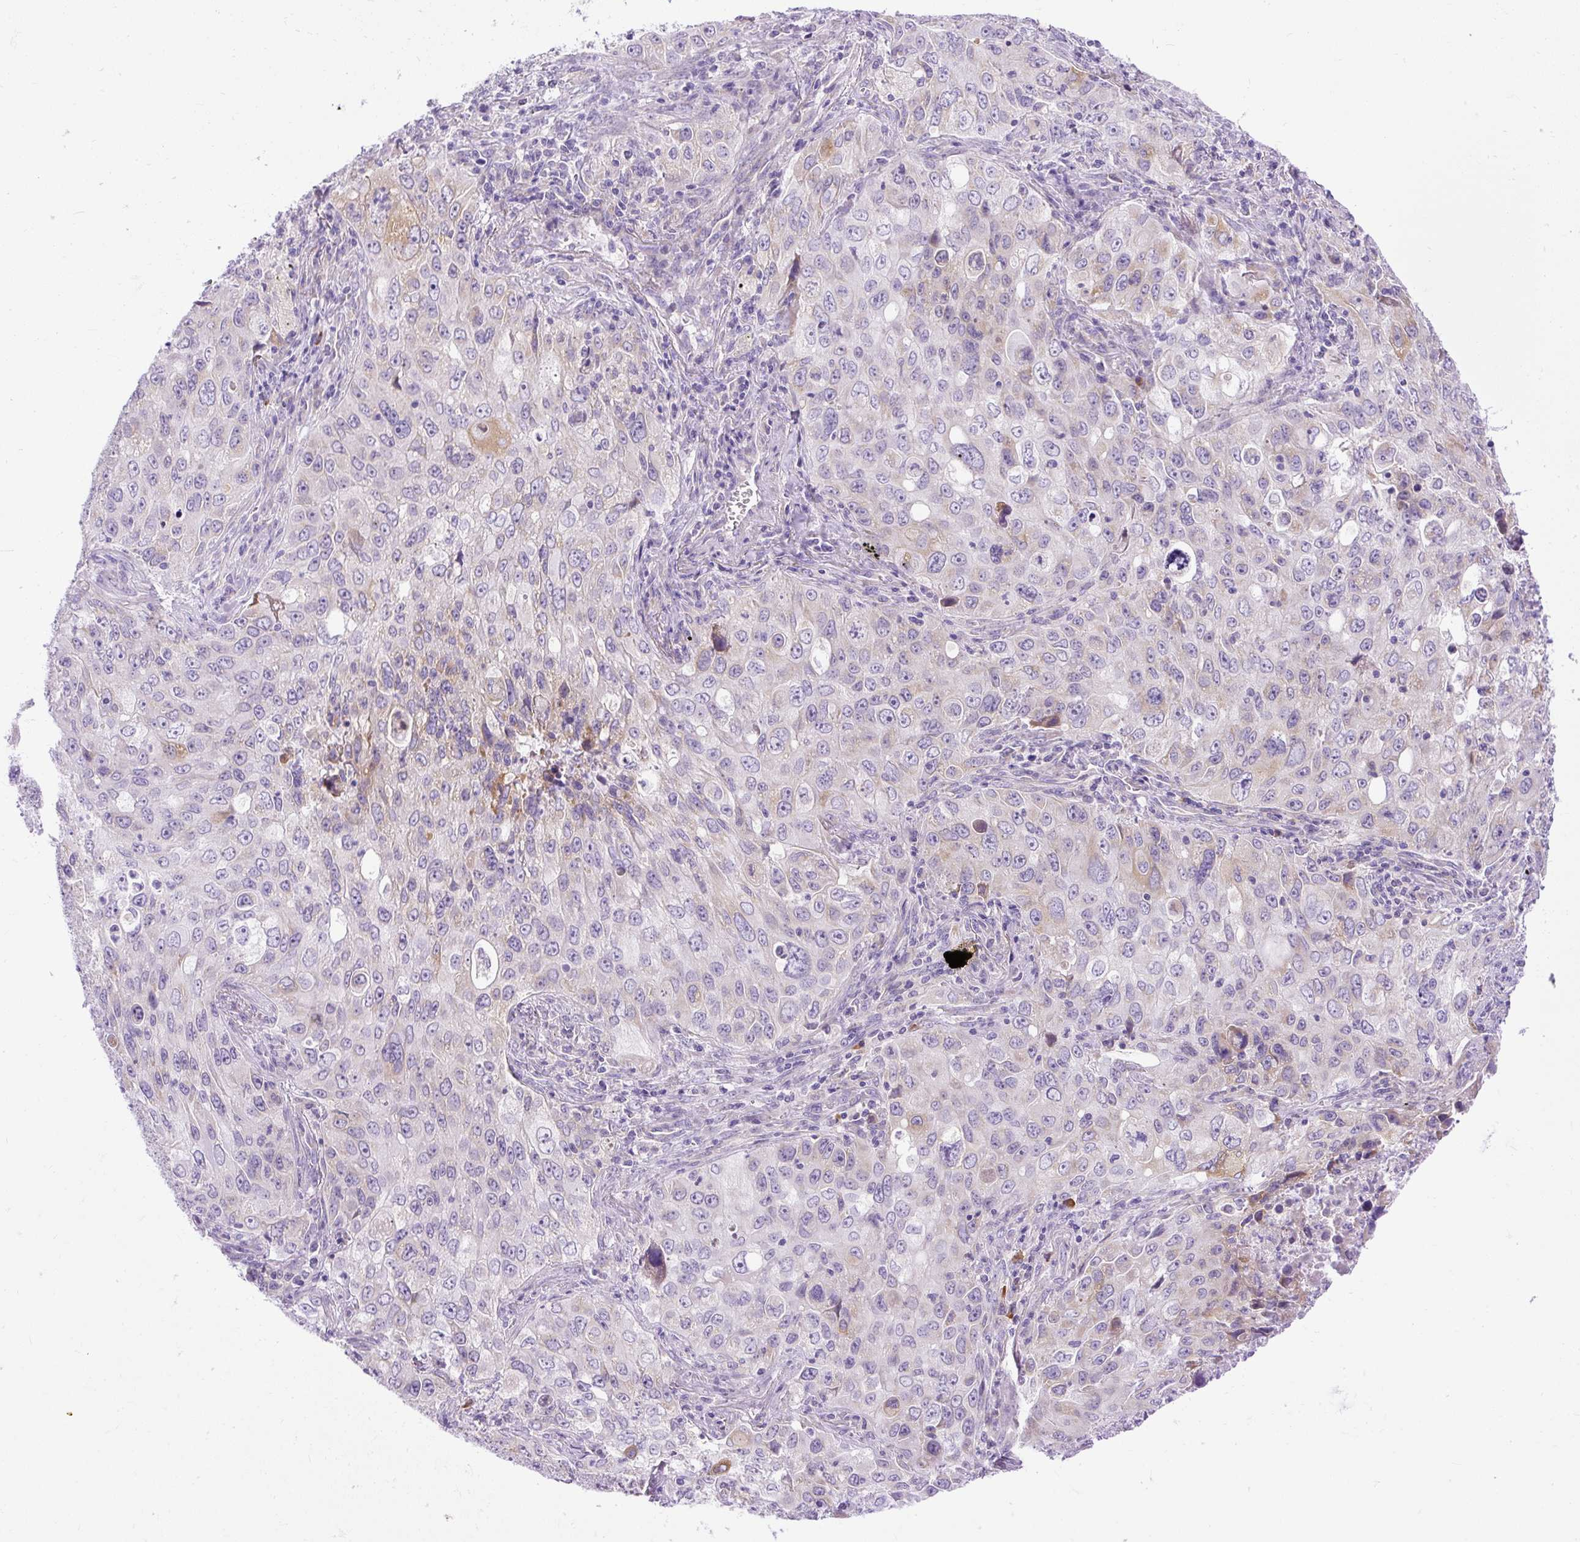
{"staining": {"intensity": "weak", "quantity": "<25%", "location": "cytoplasmic/membranous"}, "tissue": "lung cancer", "cell_type": "Tumor cells", "image_type": "cancer", "snomed": [{"axis": "morphology", "description": "Adenocarcinoma, NOS"}, {"axis": "morphology", "description": "Adenocarcinoma, metastatic, NOS"}, {"axis": "topography", "description": "Lymph node"}, {"axis": "topography", "description": "Lung"}], "caption": "This is a histopathology image of IHC staining of lung adenocarcinoma, which shows no expression in tumor cells.", "gene": "SYBU", "patient": {"sex": "female", "age": 42}}